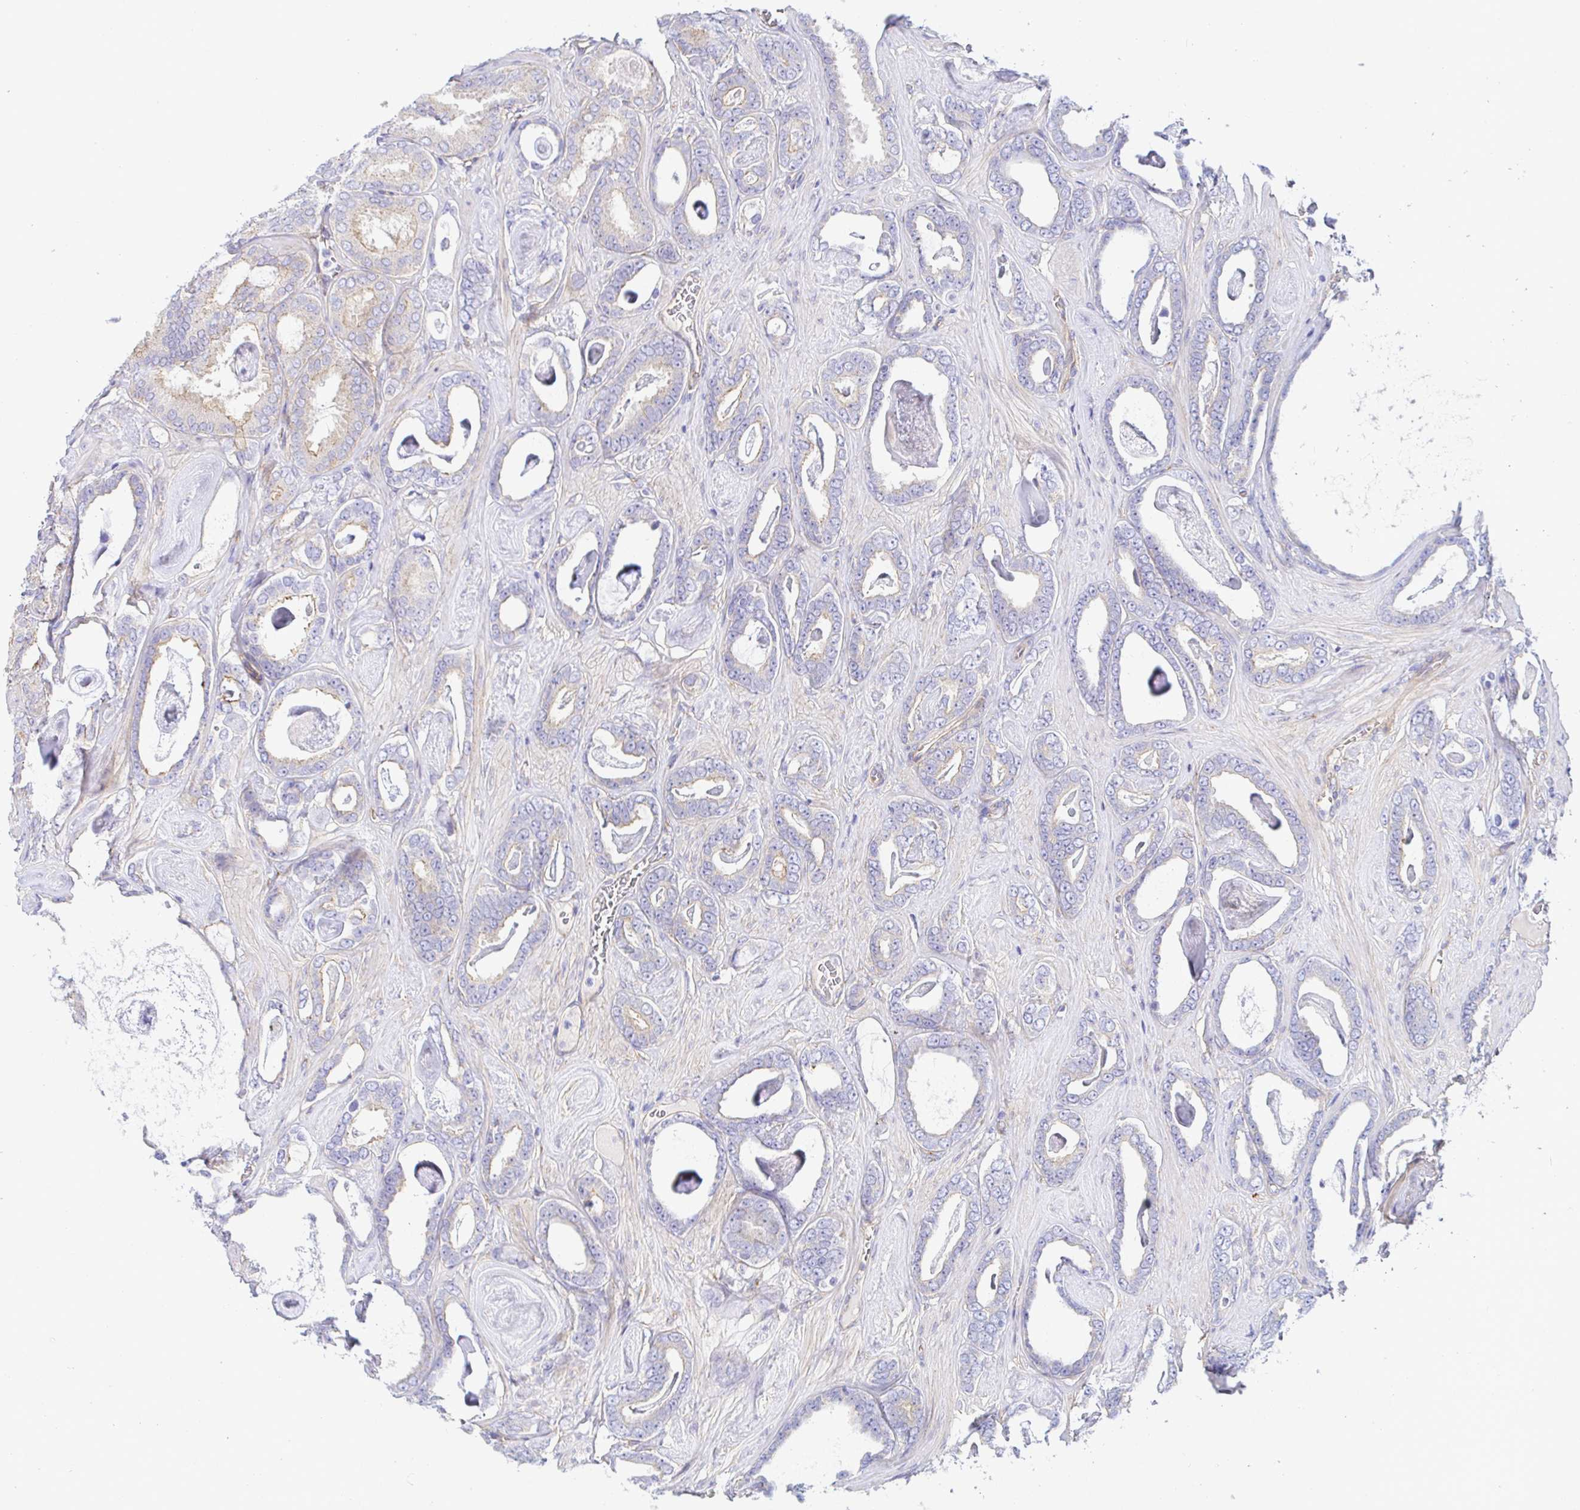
{"staining": {"intensity": "weak", "quantity": "<25%", "location": "cytoplasmic/membranous"}, "tissue": "prostate cancer", "cell_type": "Tumor cells", "image_type": "cancer", "snomed": [{"axis": "morphology", "description": "Adenocarcinoma, High grade"}, {"axis": "topography", "description": "Prostate"}], "caption": "A photomicrograph of adenocarcinoma (high-grade) (prostate) stained for a protein exhibits no brown staining in tumor cells. (Immunohistochemistry, brightfield microscopy, high magnification).", "gene": "ARL4D", "patient": {"sex": "male", "age": 63}}